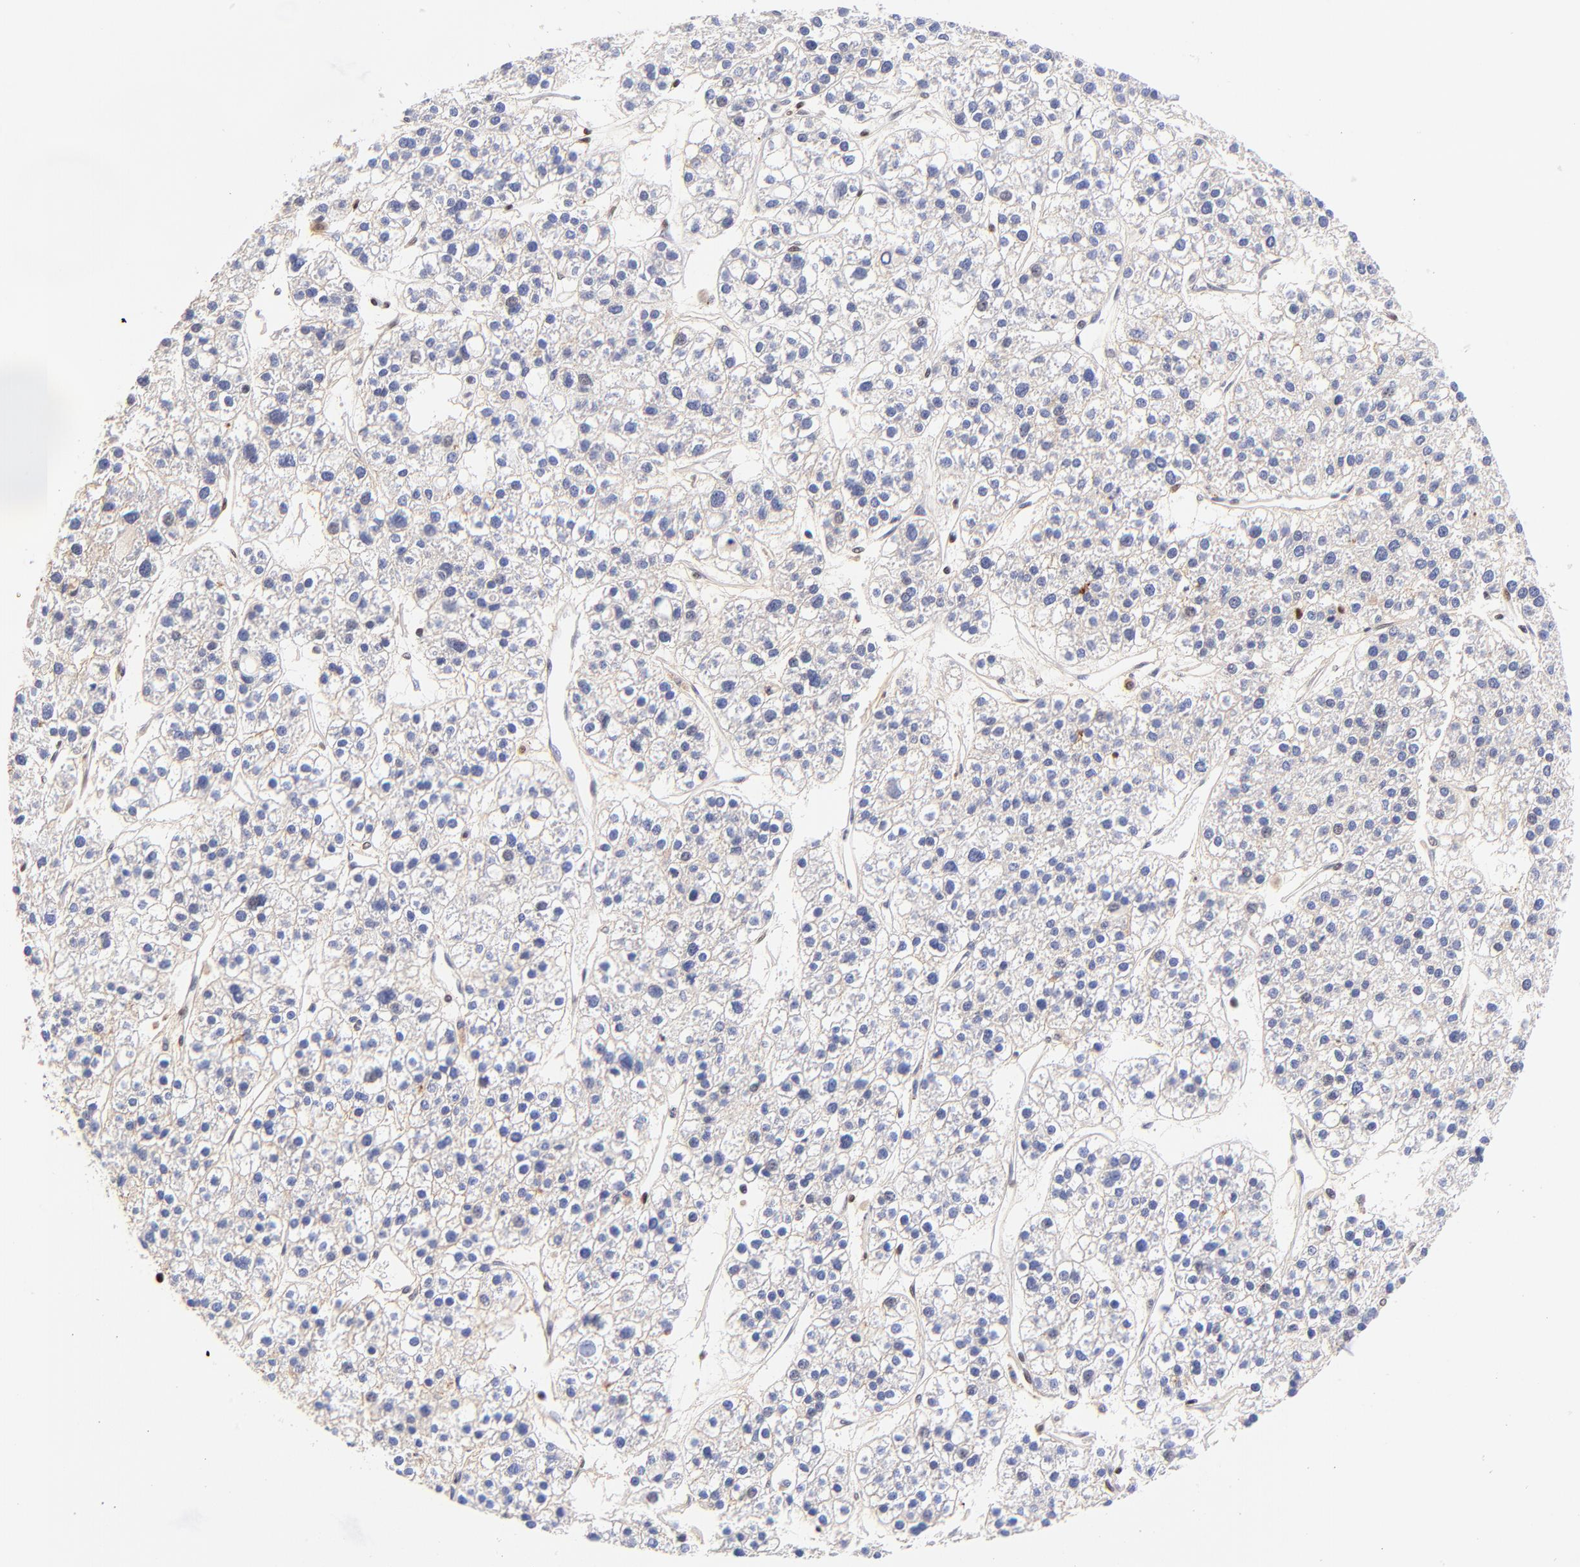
{"staining": {"intensity": "moderate", "quantity": ">75%", "location": "nuclear"}, "tissue": "liver cancer", "cell_type": "Tumor cells", "image_type": "cancer", "snomed": [{"axis": "morphology", "description": "Carcinoma, Hepatocellular, NOS"}, {"axis": "topography", "description": "Liver"}], "caption": "This photomicrograph shows immunohistochemistry (IHC) staining of liver cancer, with medium moderate nuclear positivity in approximately >75% of tumor cells.", "gene": "MIDEAS", "patient": {"sex": "female", "age": 85}}